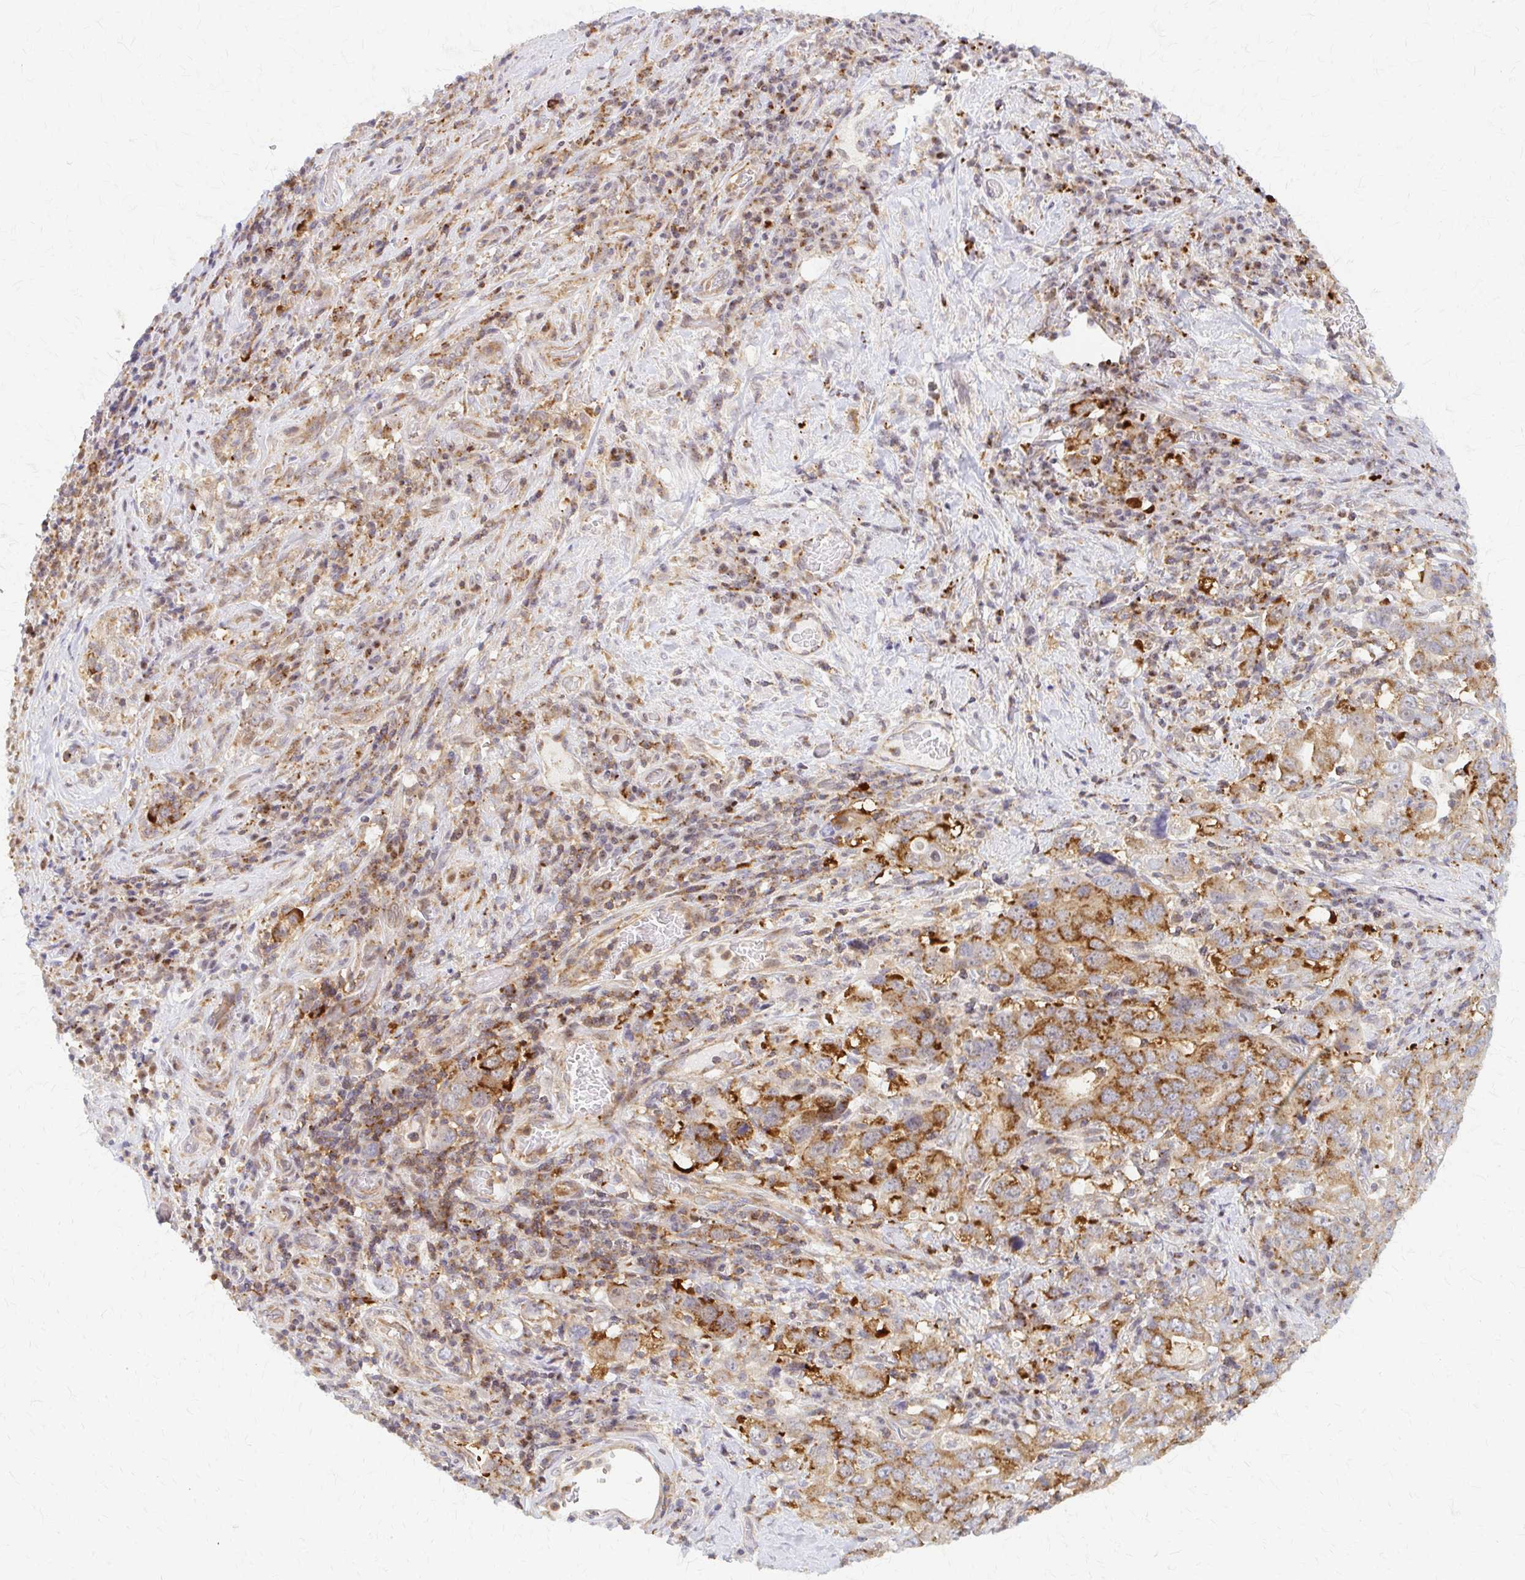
{"staining": {"intensity": "moderate", "quantity": ">75%", "location": "cytoplasmic/membranous"}, "tissue": "stomach cancer", "cell_type": "Tumor cells", "image_type": "cancer", "snomed": [{"axis": "morphology", "description": "Adenocarcinoma, NOS"}, {"axis": "topography", "description": "Stomach, upper"}, {"axis": "topography", "description": "Stomach"}], "caption": "DAB immunohistochemical staining of adenocarcinoma (stomach) exhibits moderate cytoplasmic/membranous protein positivity in approximately >75% of tumor cells.", "gene": "ARHGAP35", "patient": {"sex": "male", "age": 62}}